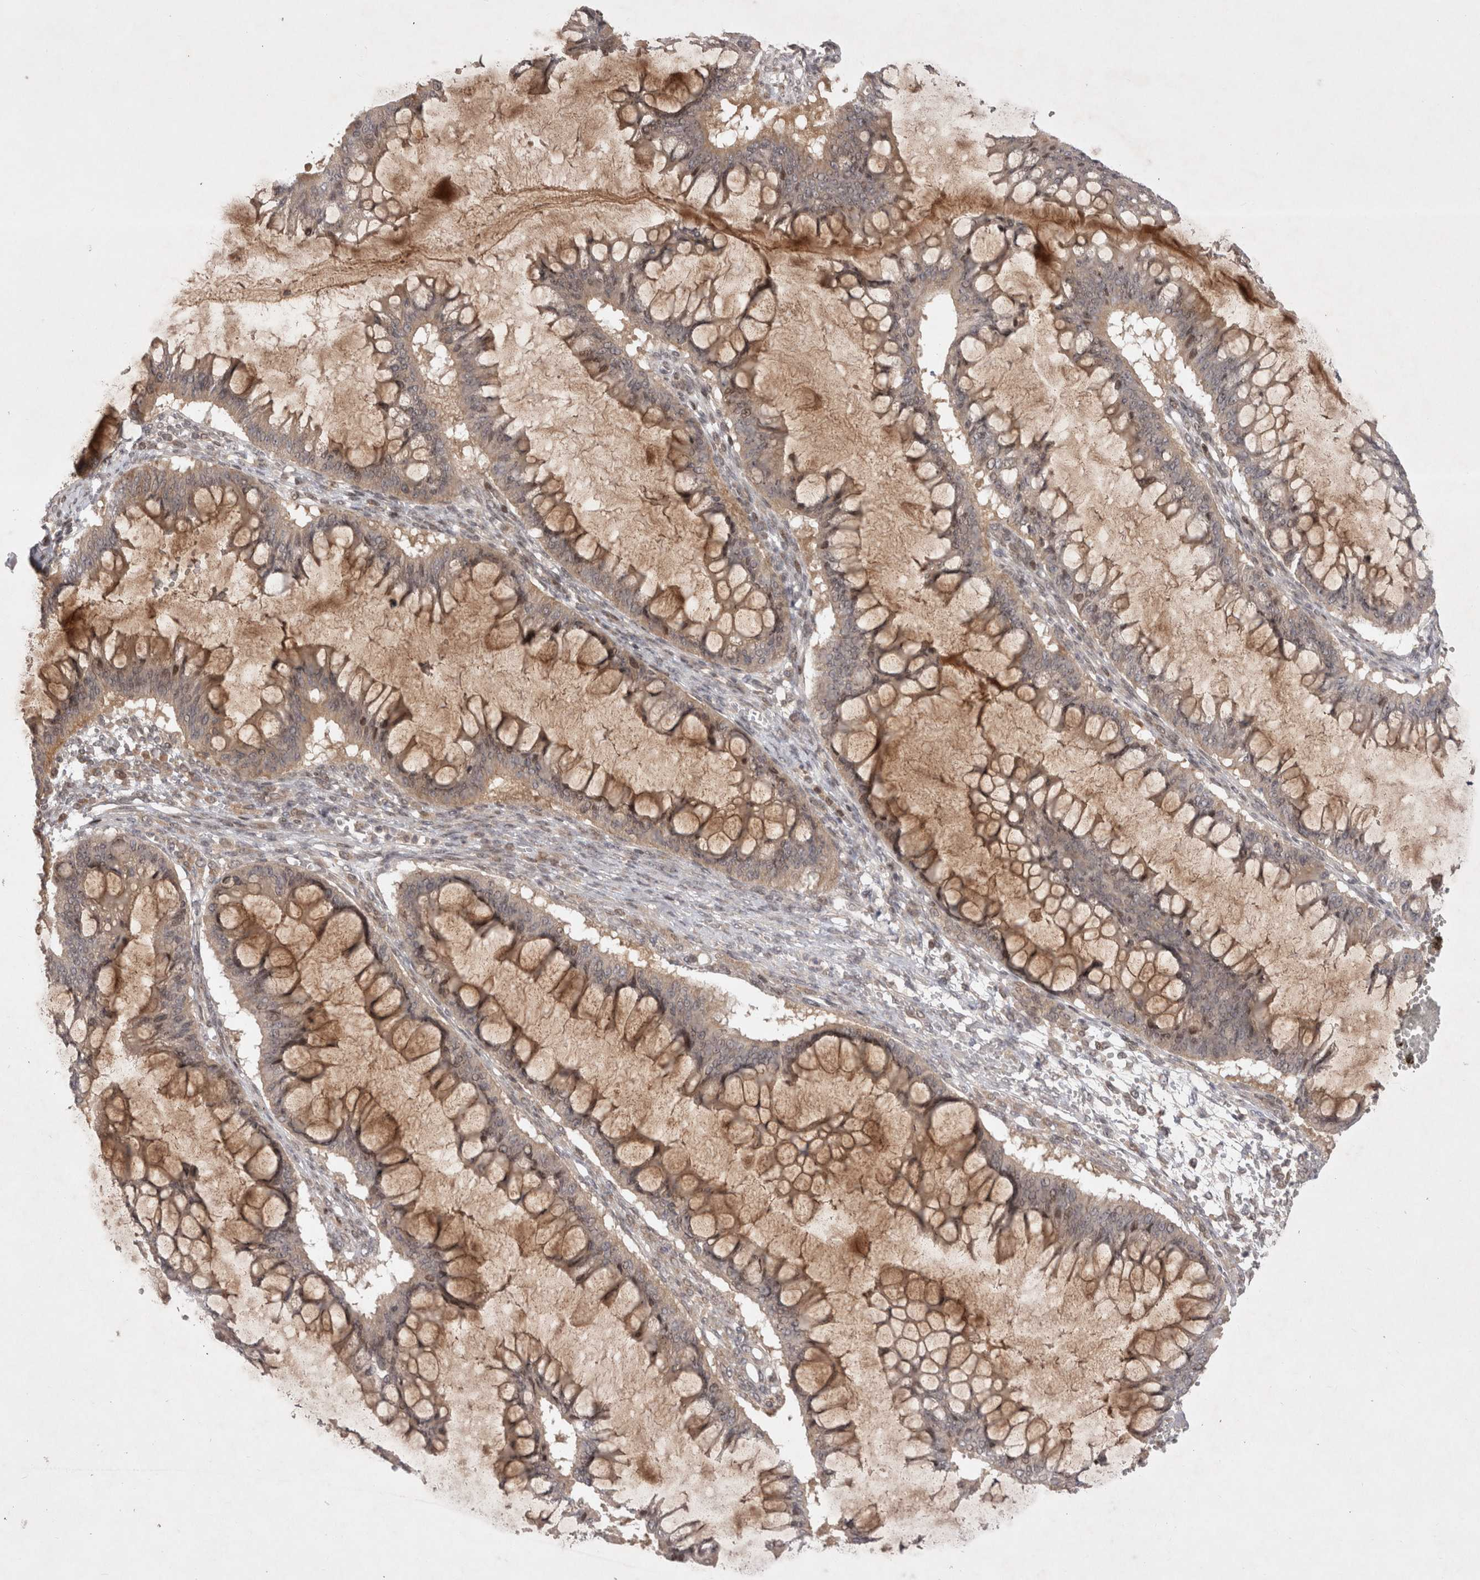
{"staining": {"intensity": "weak", "quantity": ">75%", "location": "cytoplasmic/membranous"}, "tissue": "ovarian cancer", "cell_type": "Tumor cells", "image_type": "cancer", "snomed": [{"axis": "morphology", "description": "Cystadenocarcinoma, mucinous, NOS"}, {"axis": "topography", "description": "Ovary"}], "caption": "DAB (3,3'-diaminobenzidine) immunohistochemical staining of human mucinous cystadenocarcinoma (ovarian) displays weak cytoplasmic/membranous protein positivity in approximately >75% of tumor cells.", "gene": "PLEKHM1", "patient": {"sex": "female", "age": 73}}